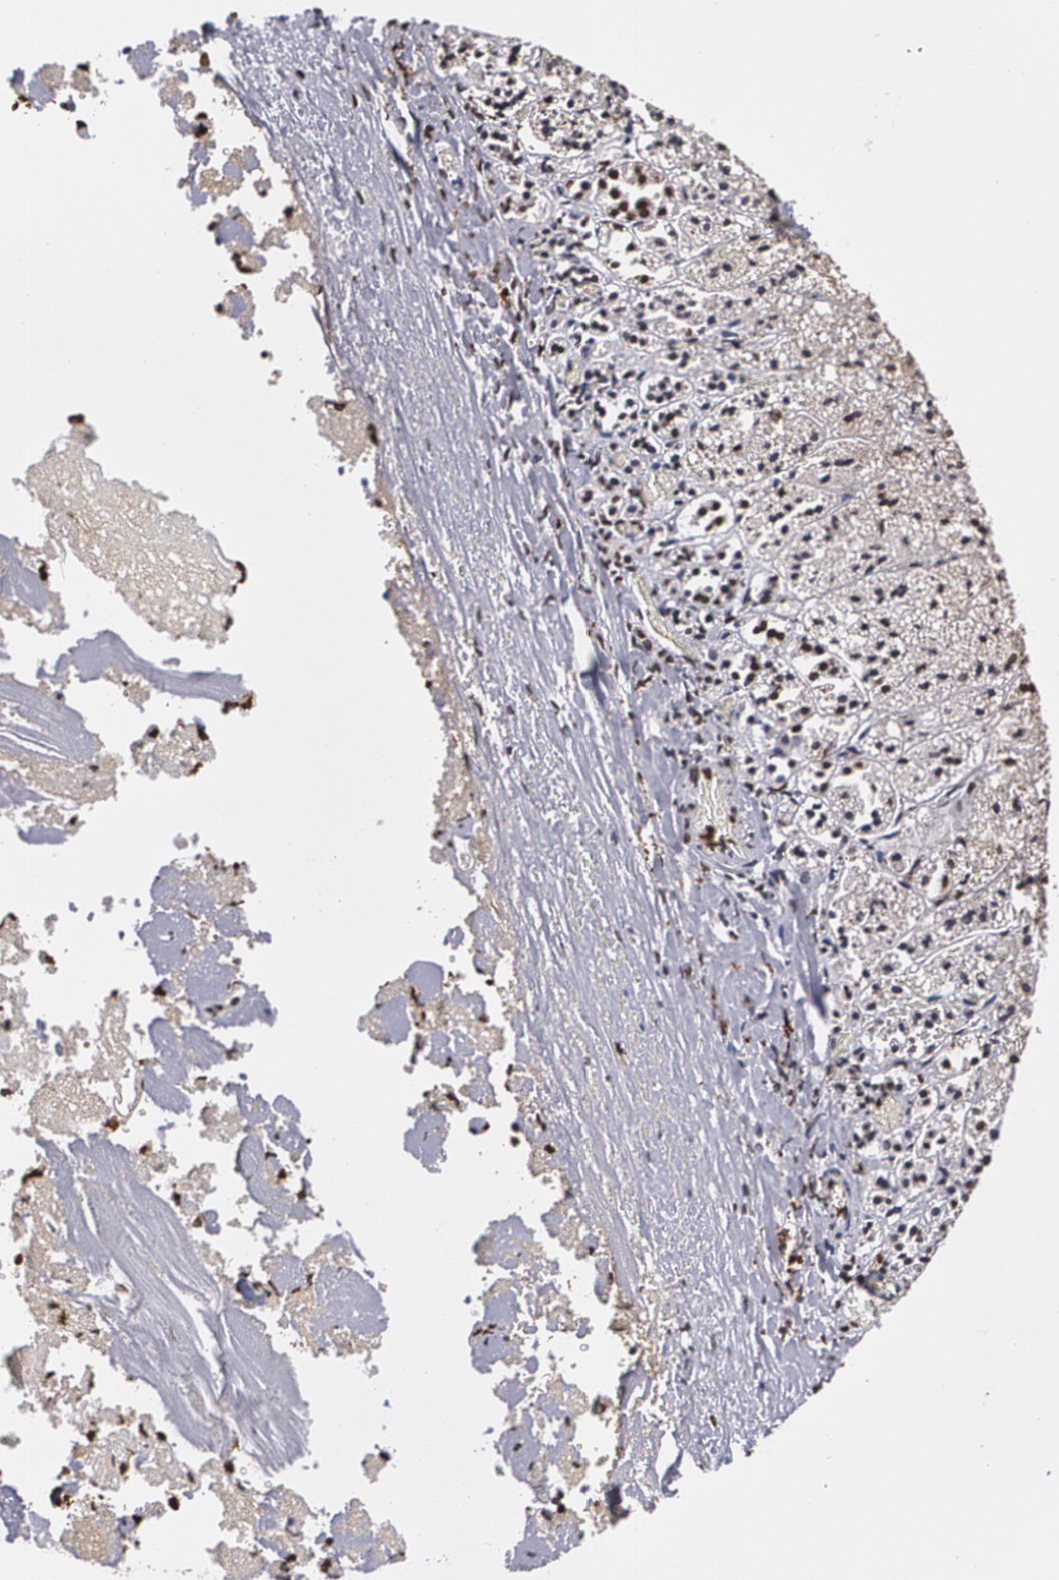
{"staining": {"intensity": "weak", "quantity": "25%-75%", "location": "cytoplasmic/membranous,nuclear"}, "tissue": "adrenal gland", "cell_type": "Glandular cells", "image_type": "normal", "snomed": [{"axis": "morphology", "description": "Normal tissue, NOS"}, {"axis": "topography", "description": "Adrenal gland"}], "caption": "DAB immunohistochemical staining of normal human adrenal gland reveals weak cytoplasmic/membranous,nuclear protein staining in approximately 25%-75% of glandular cells. The staining was performed using DAB to visualize the protein expression in brown, while the nuclei were stained in blue with hematoxylin (Magnification: 20x).", "gene": "MVP", "patient": {"sex": "female", "age": 44}}